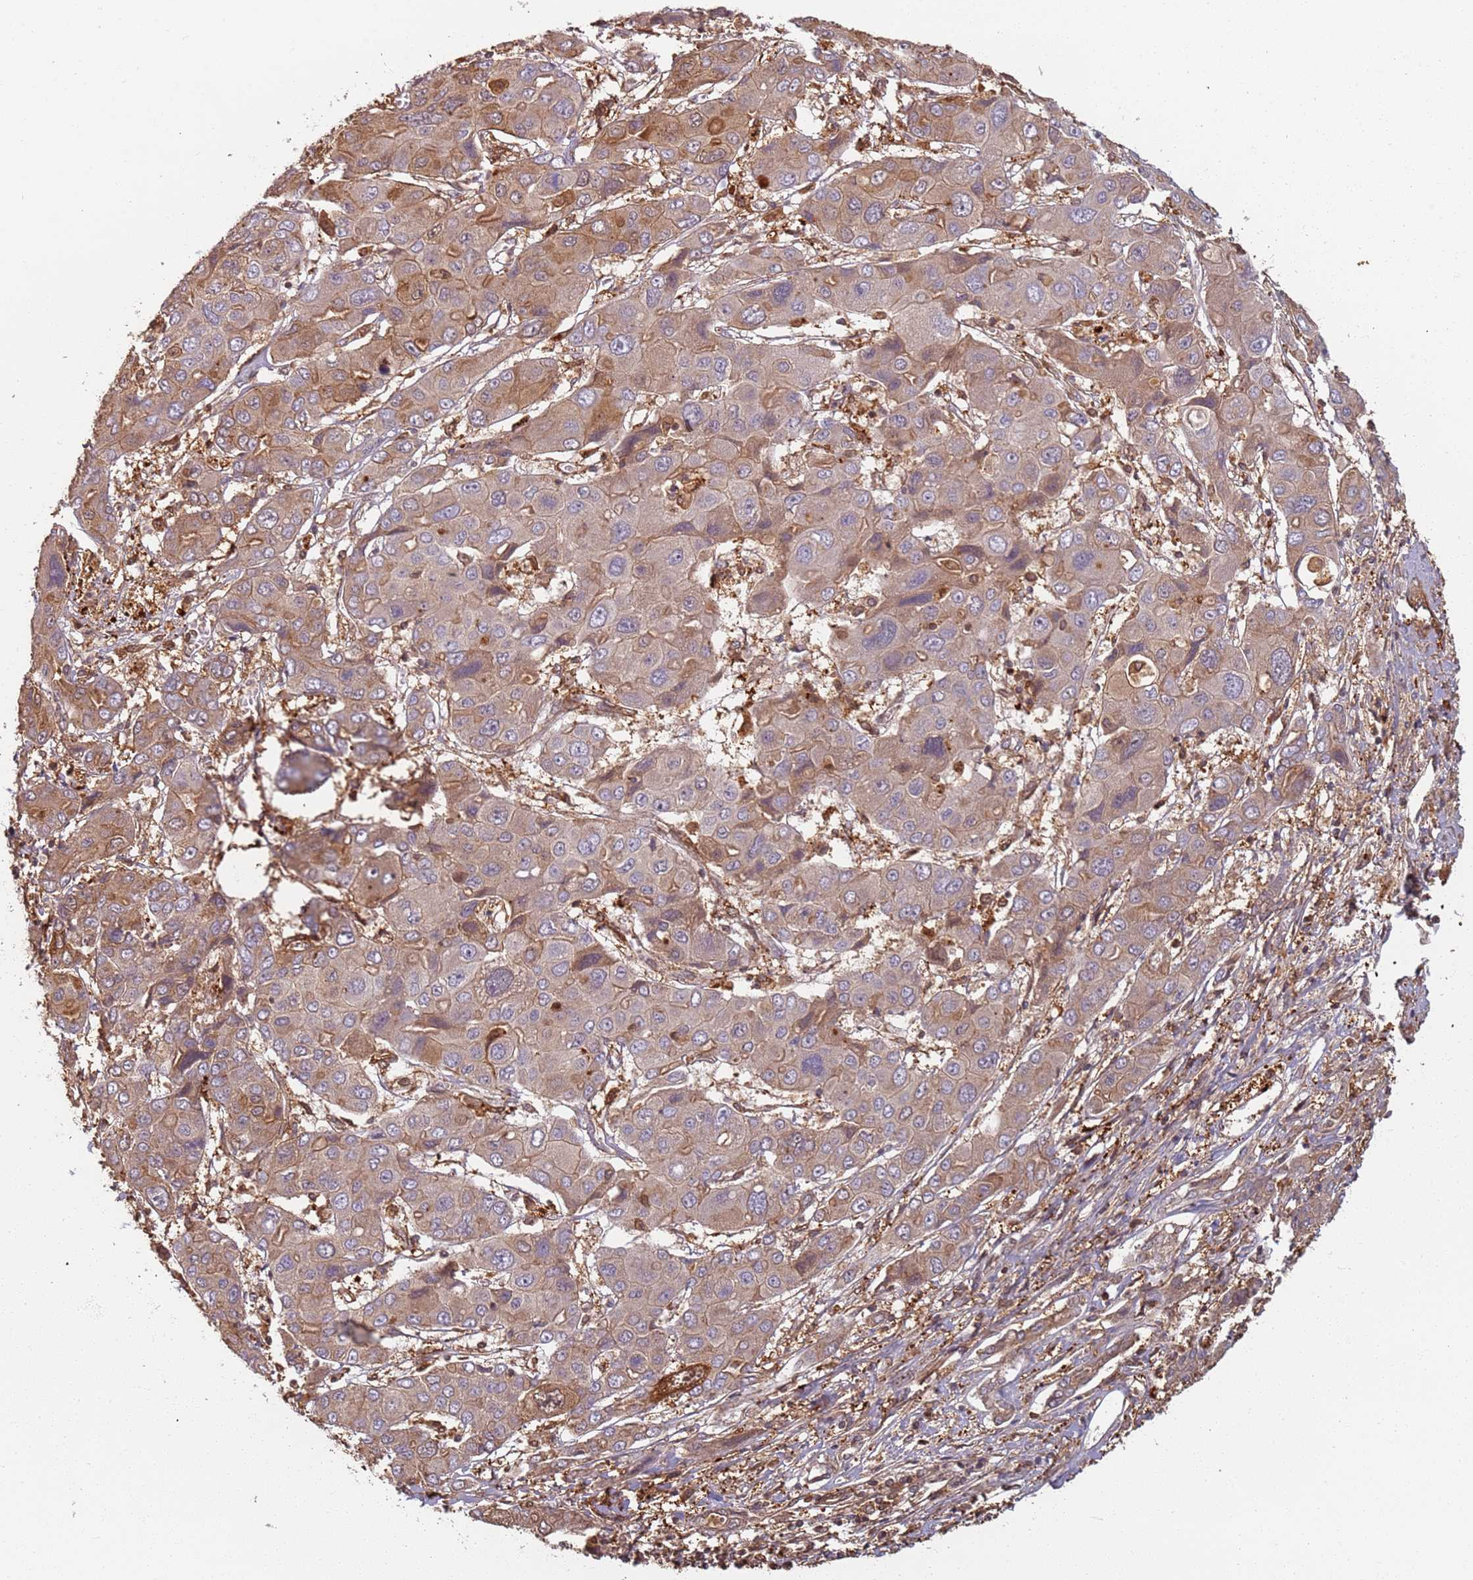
{"staining": {"intensity": "weak", "quantity": "25%-75%", "location": "cytoplasmic/membranous"}, "tissue": "liver cancer", "cell_type": "Tumor cells", "image_type": "cancer", "snomed": [{"axis": "morphology", "description": "Cholangiocarcinoma"}, {"axis": "topography", "description": "Liver"}], "caption": "Protein analysis of liver cholangiocarcinoma tissue displays weak cytoplasmic/membranous positivity in about 25%-75% of tumor cells.", "gene": "SDCCAG8", "patient": {"sex": "male", "age": 67}}